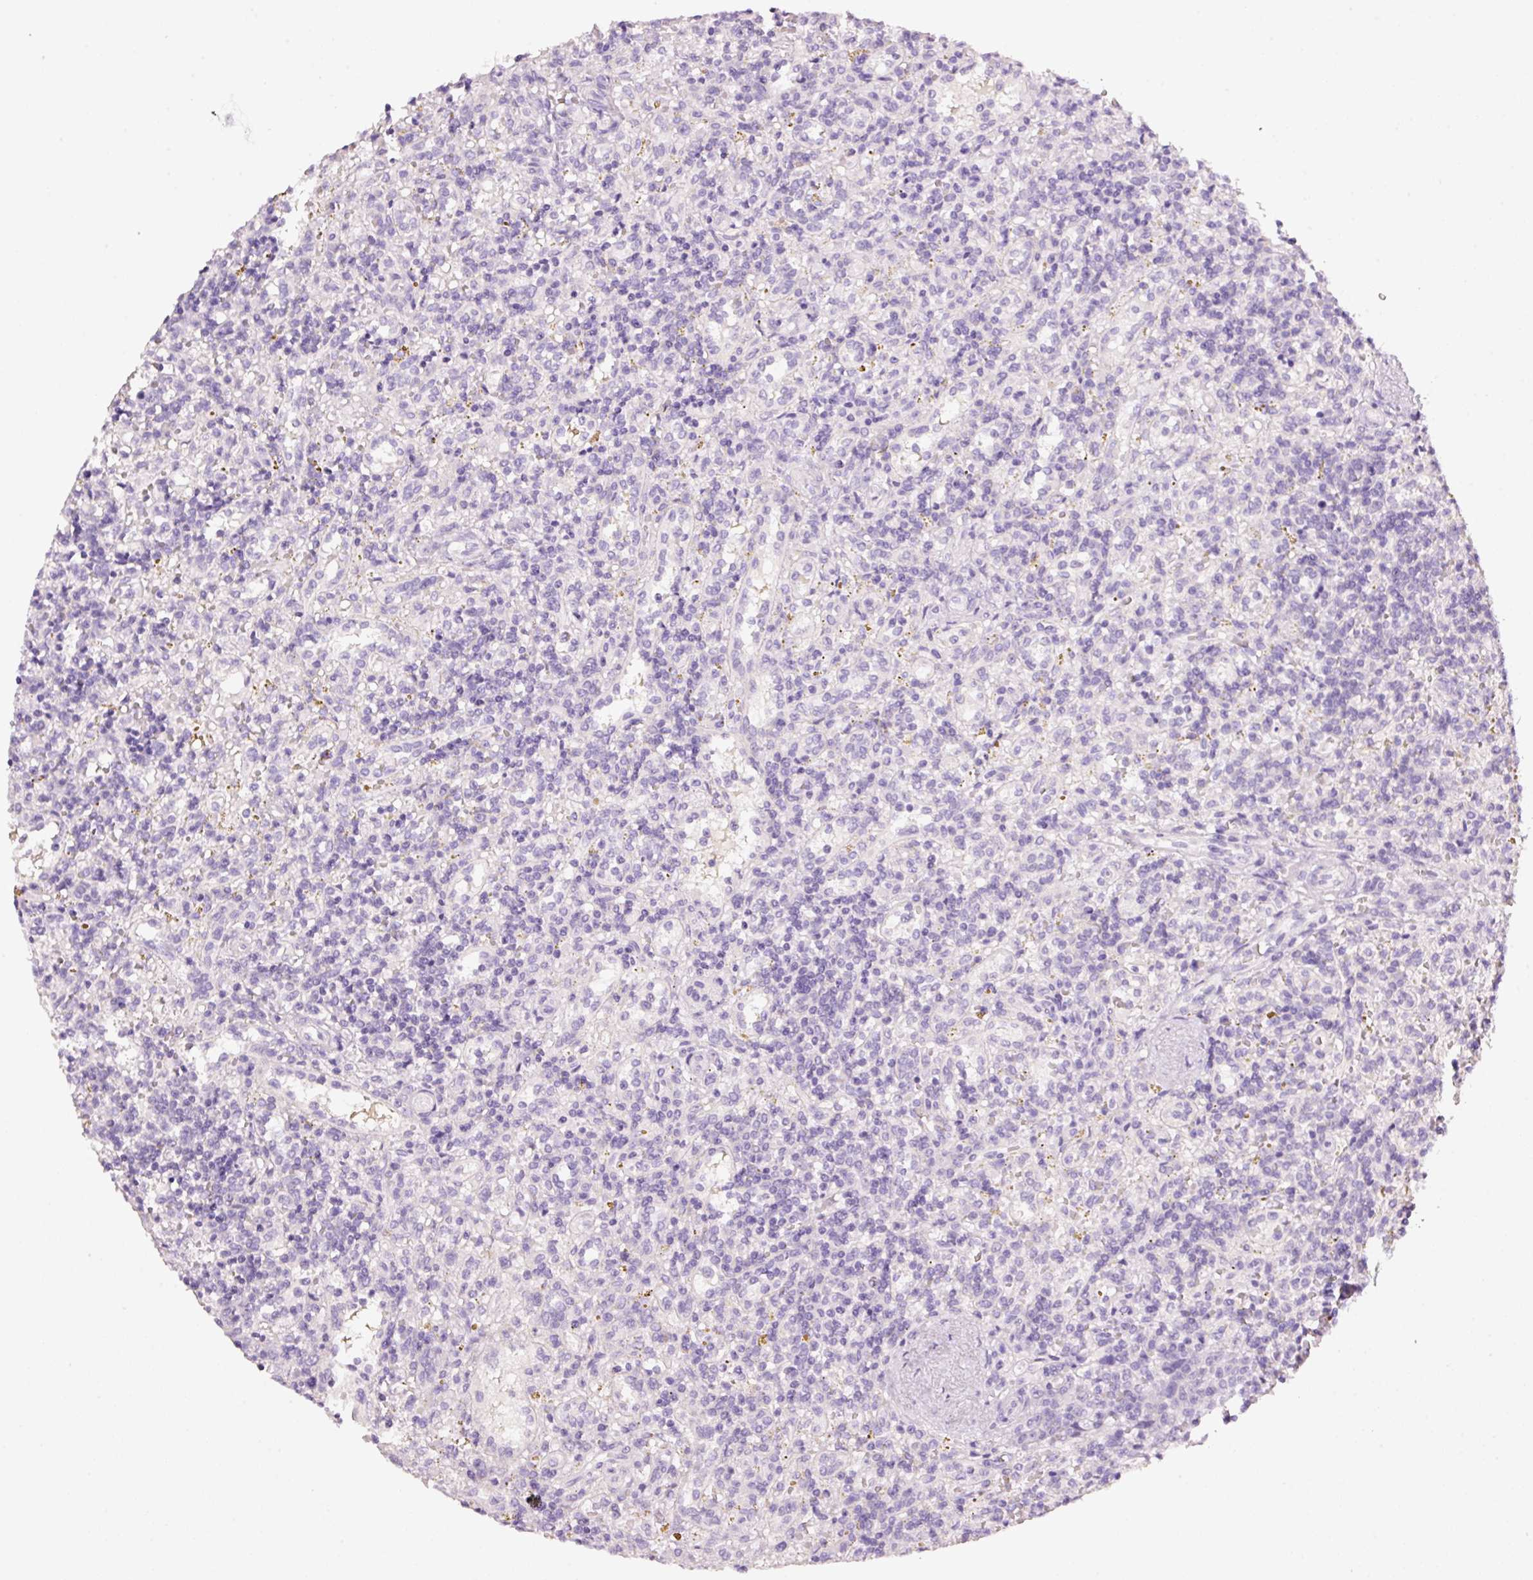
{"staining": {"intensity": "negative", "quantity": "none", "location": "none"}, "tissue": "lymphoma", "cell_type": "Tumor cells", "image_type": "cancer", "snomed": [{"axis": "morphology", "description": "Malignant lymphoma, non-Hodgkin's type, Low grade"}, {"axis": "topography", "description": "Spleen"}], "caption": "Malignant lymphoma, non-Hodgkin's type (low-grade) was stained to show a protein in brown. There is no significant staining in tumor cells.", "gene": "GCG", "patient": {"sex": "male", "age": 67}}